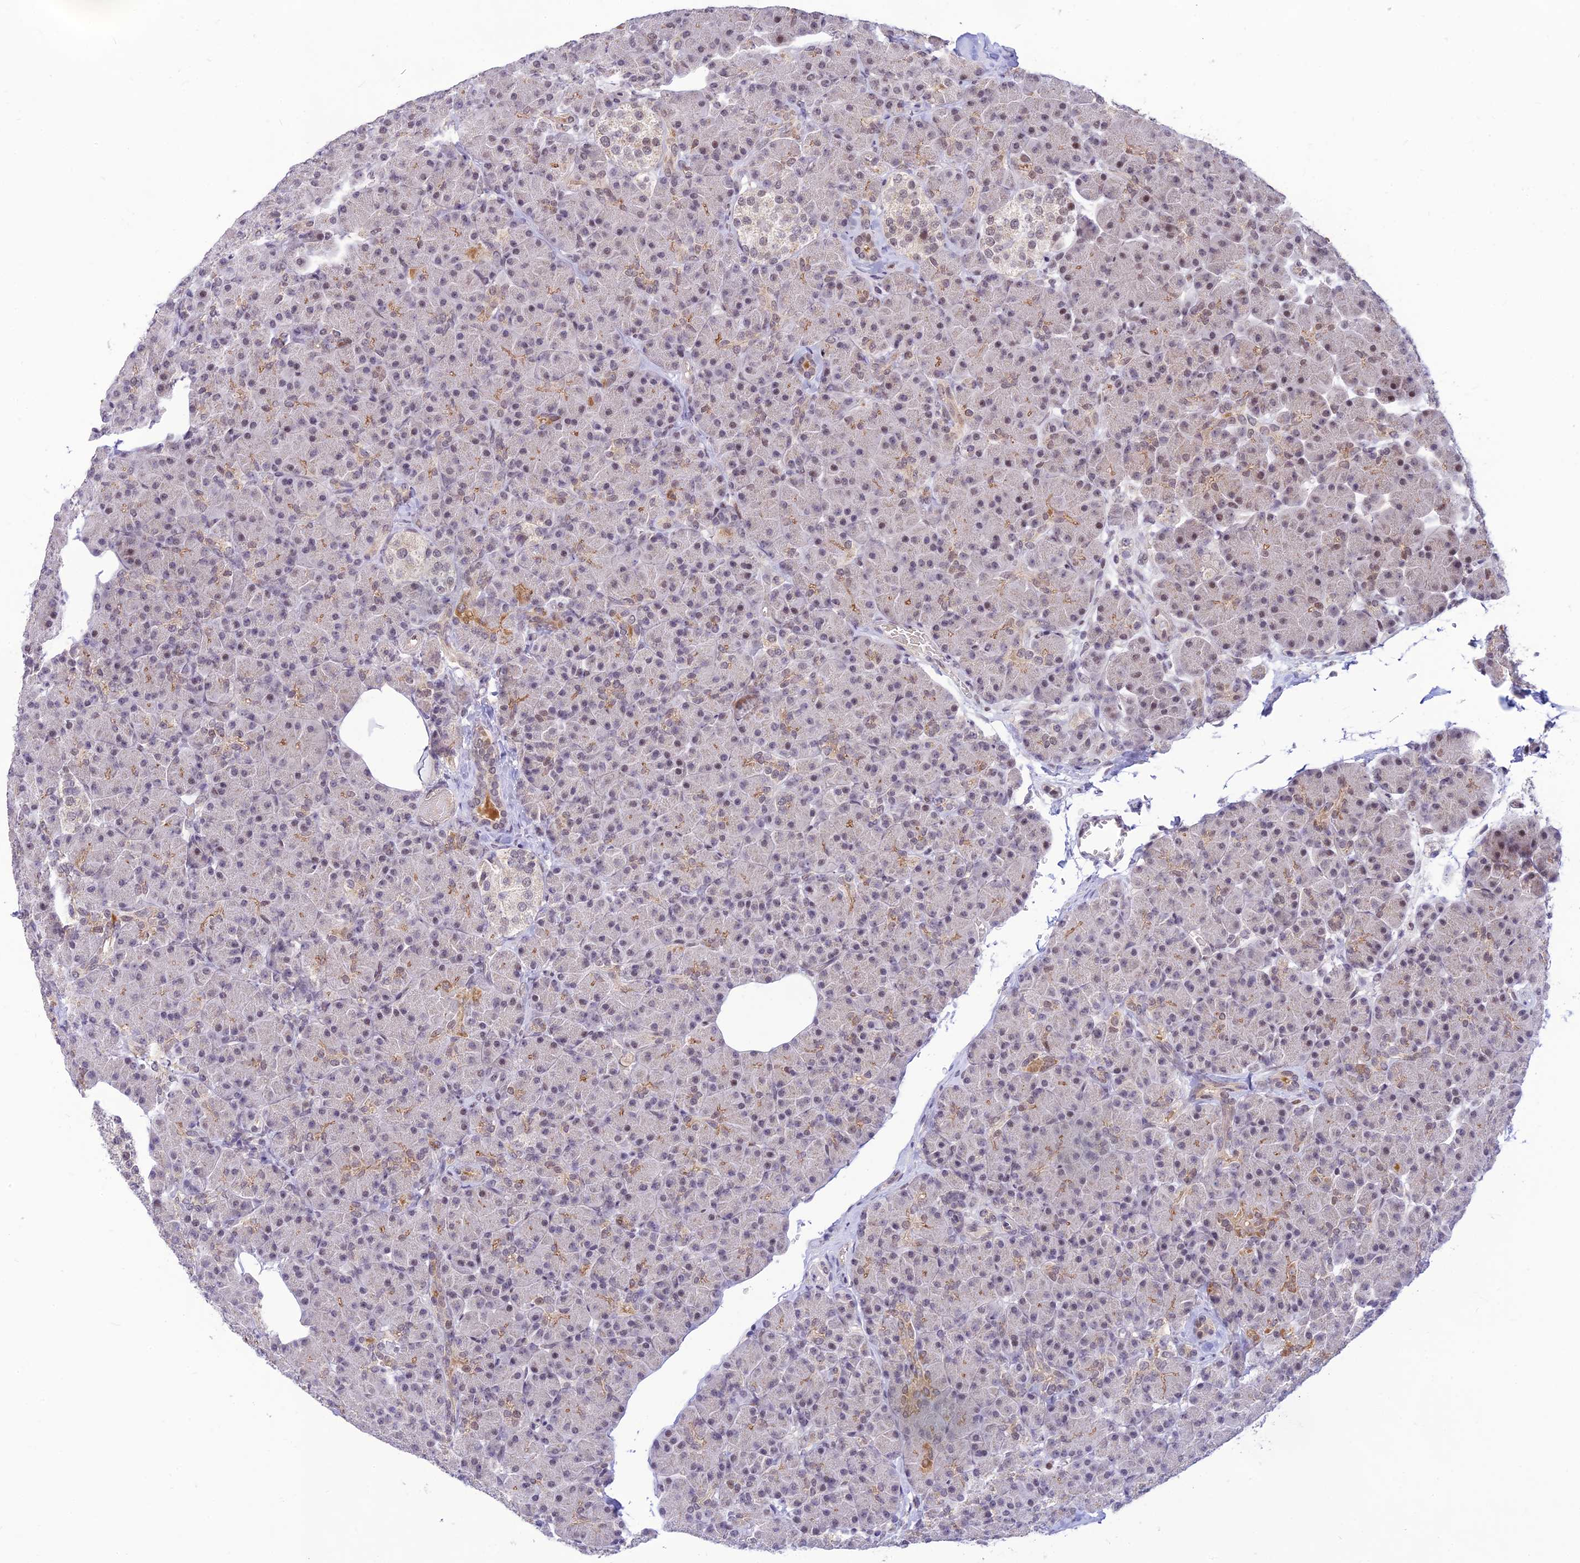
{"staining": {"intensity": "moderate", "quantity": "<25%", "location": "cytoplasmic/membranous,nuclear"}, "tissue": "pancreas", "cell_type": "Exocrine glandular cells", "image_type": "normal", "snomed": [{"axis": "morphology", "description": "Normal tissue, NOS"}, {"axis": "topography", "description": "Pancreas"}], "caption": "Immunohistochemistry (IHC) of benign human pancreas displays low levels of moderate cytoplasmic/membranous,nuclear positivity in approximately <25% of exocrine glandular cells. (DAB (3,3'-diaminobenzidine) IHC, brown staining for protein, blue staining for nuclei).", "gene": "MICOS13", "patient": {"sex": "female", "age": 43}}